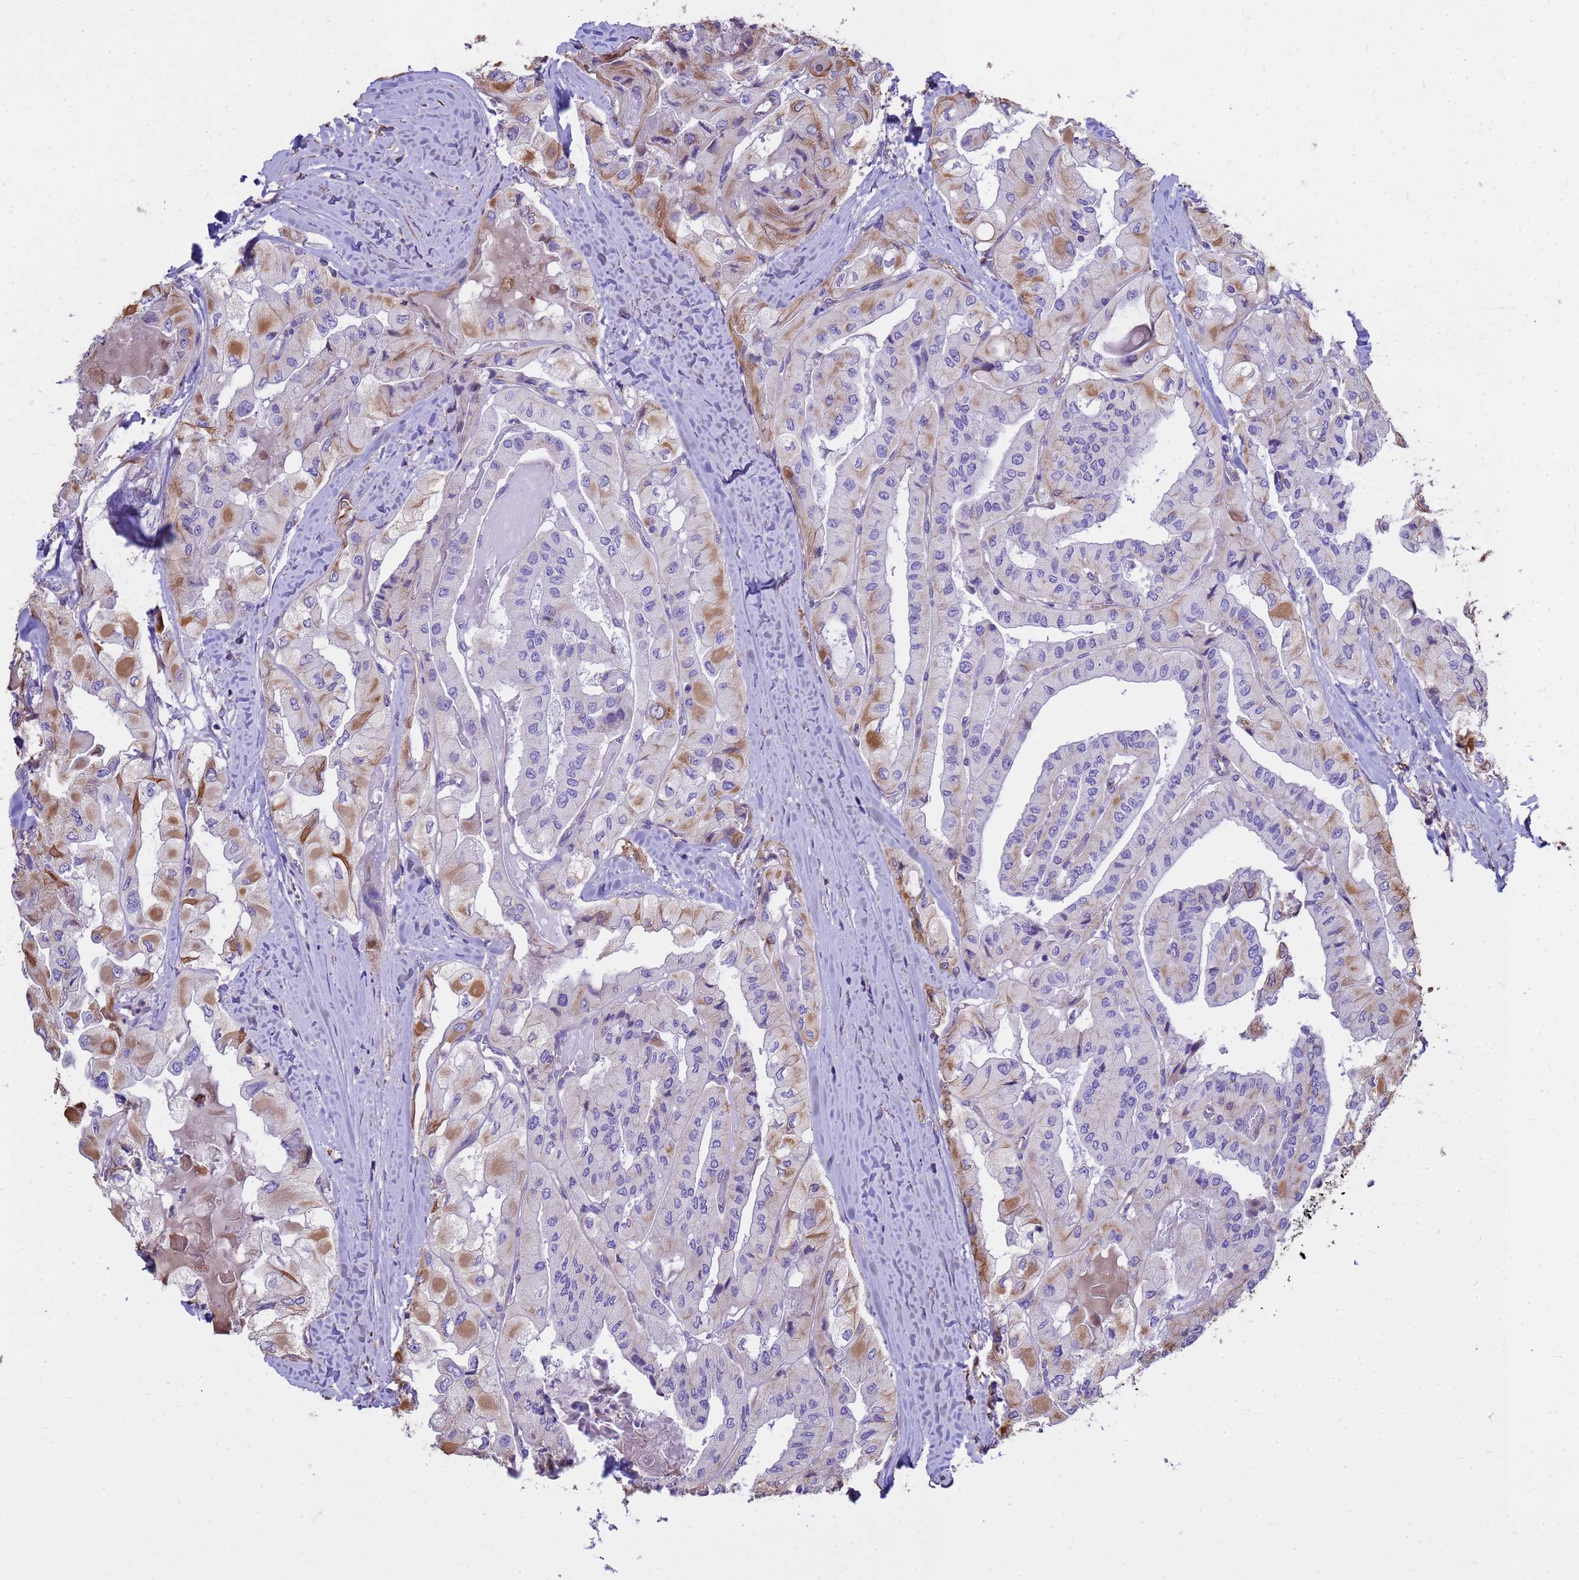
{"staining": {"intensity": "moderate", "quantity": "<25%", "location": "cytoplasmic/membranous"}, "tissue": "thyroid cancer", "cell_type": "Tumor cells", "image_type": "cancer", "snomed": [{"axis": "morphology", "description": "Normal tissue, NOS"}, {"axis": "morphology", "description": "Papillary adenocarcinoma, NOS"}, {"axis": "topography", "description": "Thyroid gland"}], "caption": "Immunohistochemical staining of thyroid cancer demonstrates moderate cytoplasmic/membranous protein positivity in about <25% of tumor cells.", "gene": "TCEAL3", "patient": {"sex": "female", "age": 59}}